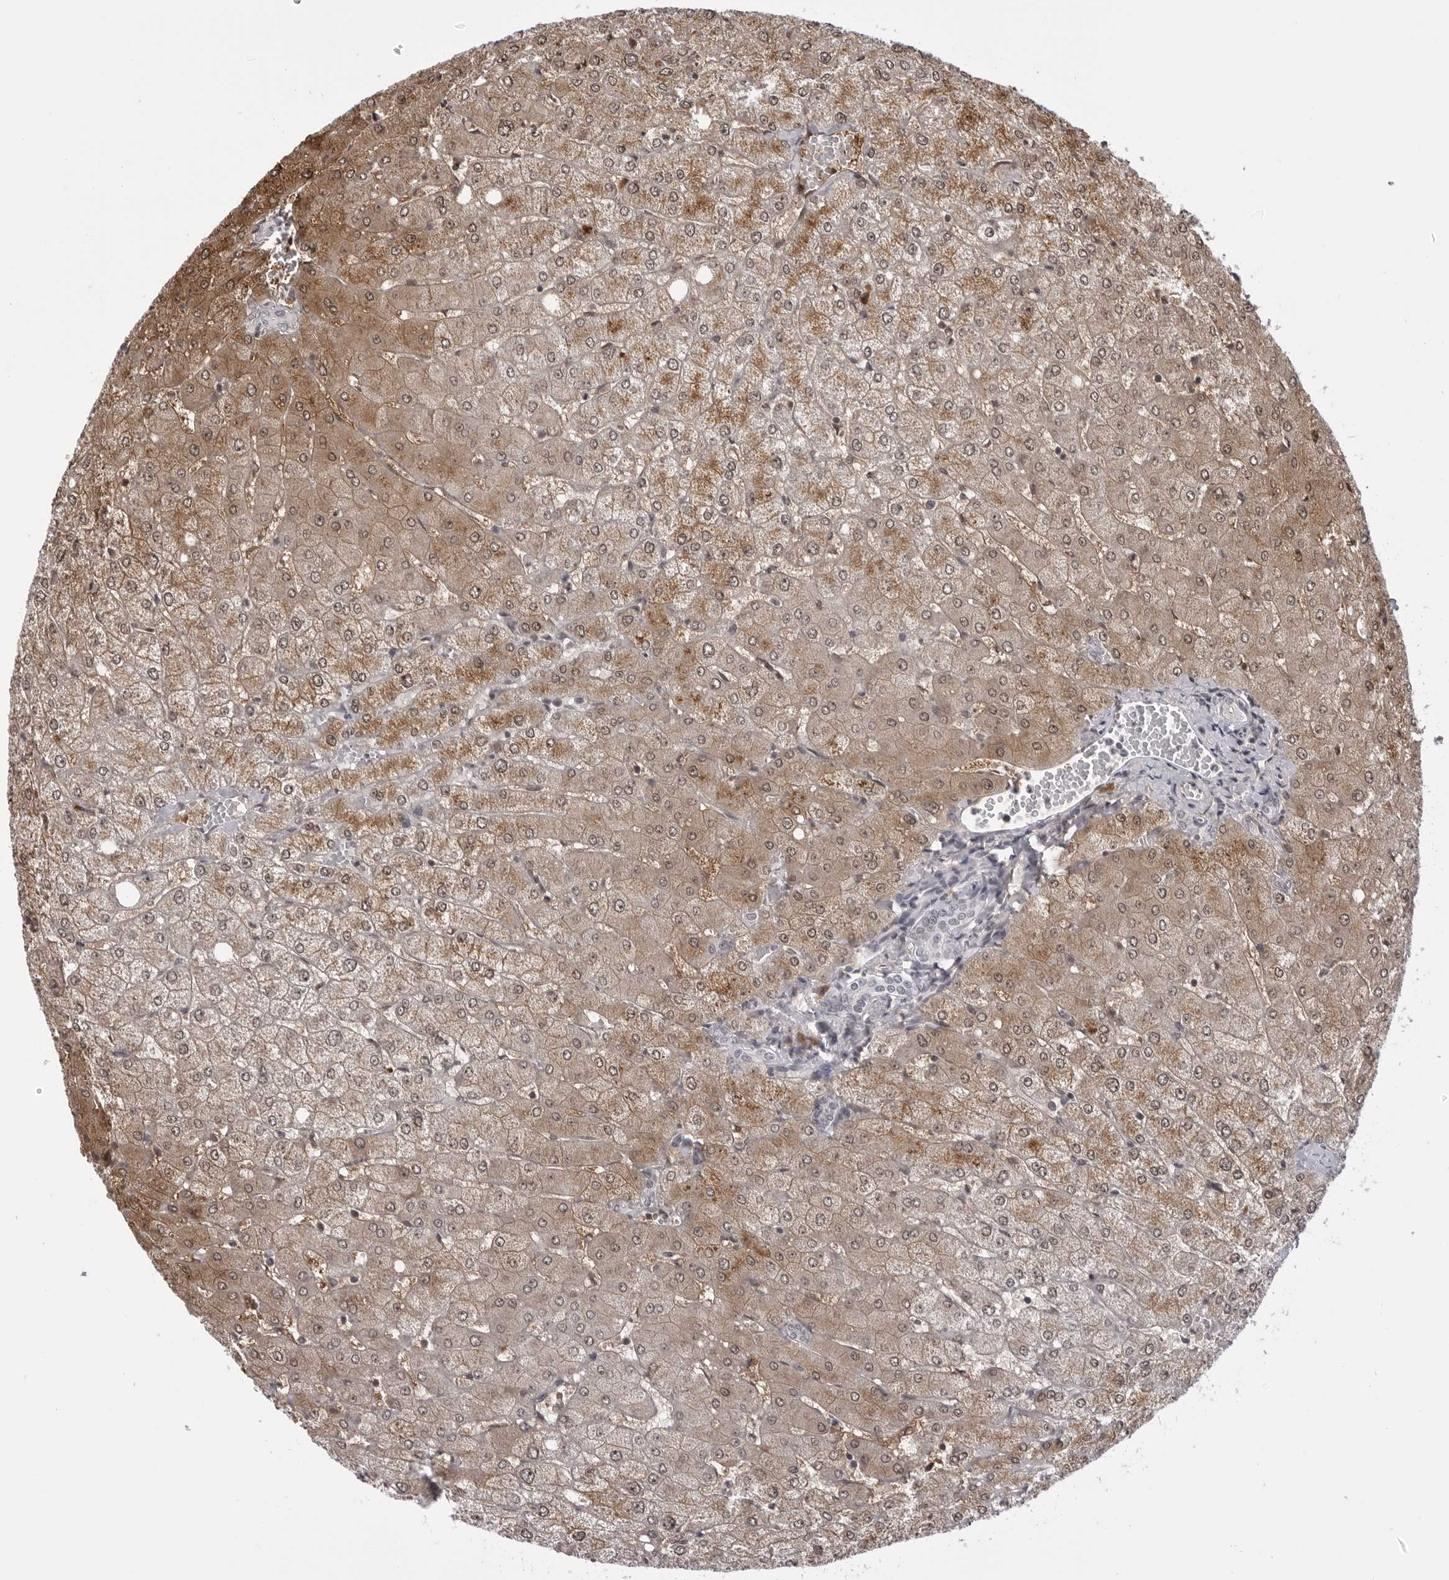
{"staining": {"intensity": "negative", "quantity": "none", "location": "none"}, "tissue": "liver", "cell_type": "Cholangiocytes", "image_type": "normal", "snomed": [{"axis": "morphology", "description": "Normal tissue, NOS"}, {"axis": "topography", "description": "Liver"}], "caption": "IHC histopathology image of benign liver: liver stained with DAB exhibits no significant protein positivity in cholangiocytes. (DAB (3,3'-diaminobenzidine) immunohistochemistry (IHC) visualized using brightfield microscopy, high magnification).", "gene": "PHF3", "patient": {"sex": "female", "age": 54}}